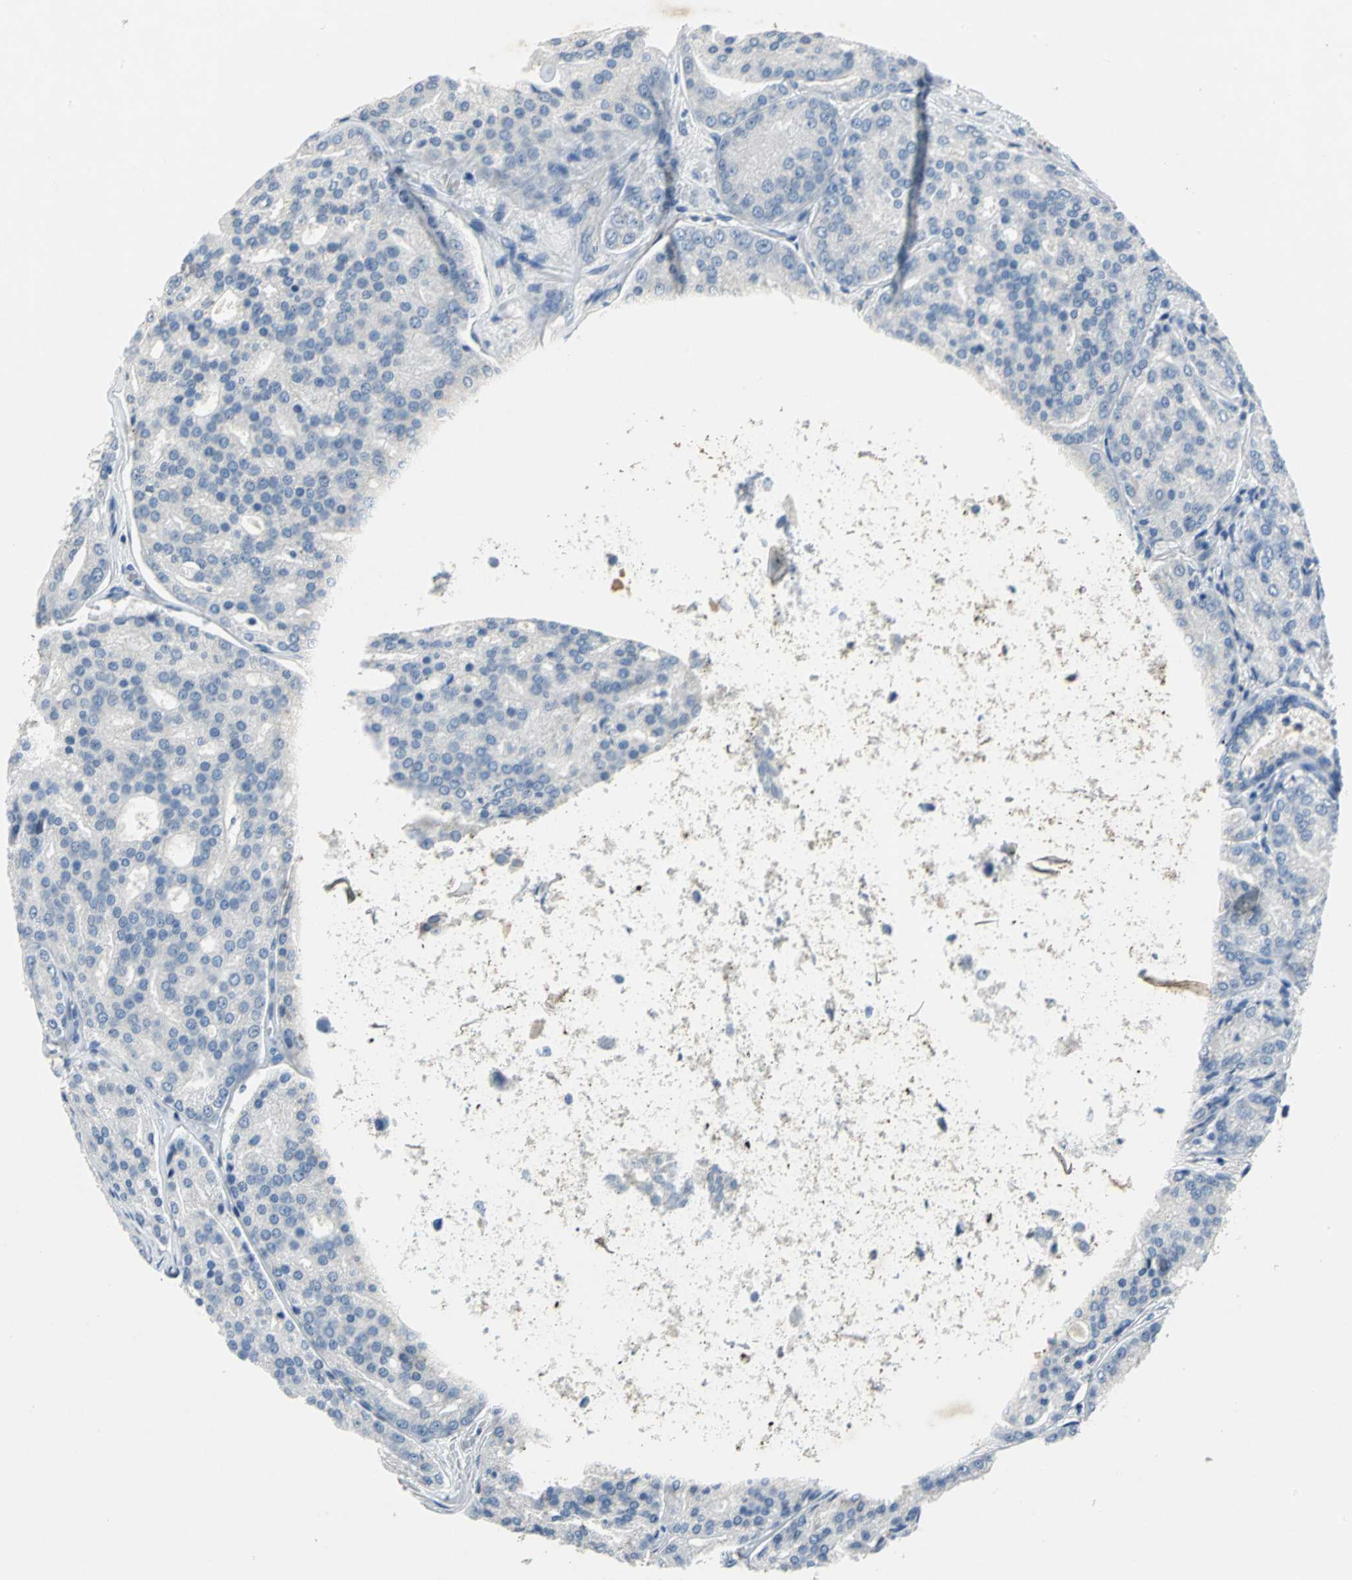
{"staining": {"intensity": "negative", "quantity": "none", "location": "none"}, "tissue": "prostate cancer", "cell_type": "Tumor cells", "image_type": "cancer", "snomed": [{"axis": "morphology", "description": "Adenocarcinoma, High grade"}, {"axis": "topography", "description": "Prostate"}], "caption": "DAB immunohistochemical staining of human prostate cancer (adenocarcinoma (high-grade)) reveals no significant positivity in tumor cells.", "gene": "PTGDS", "patient": {"sex": "male", "age": 64}}